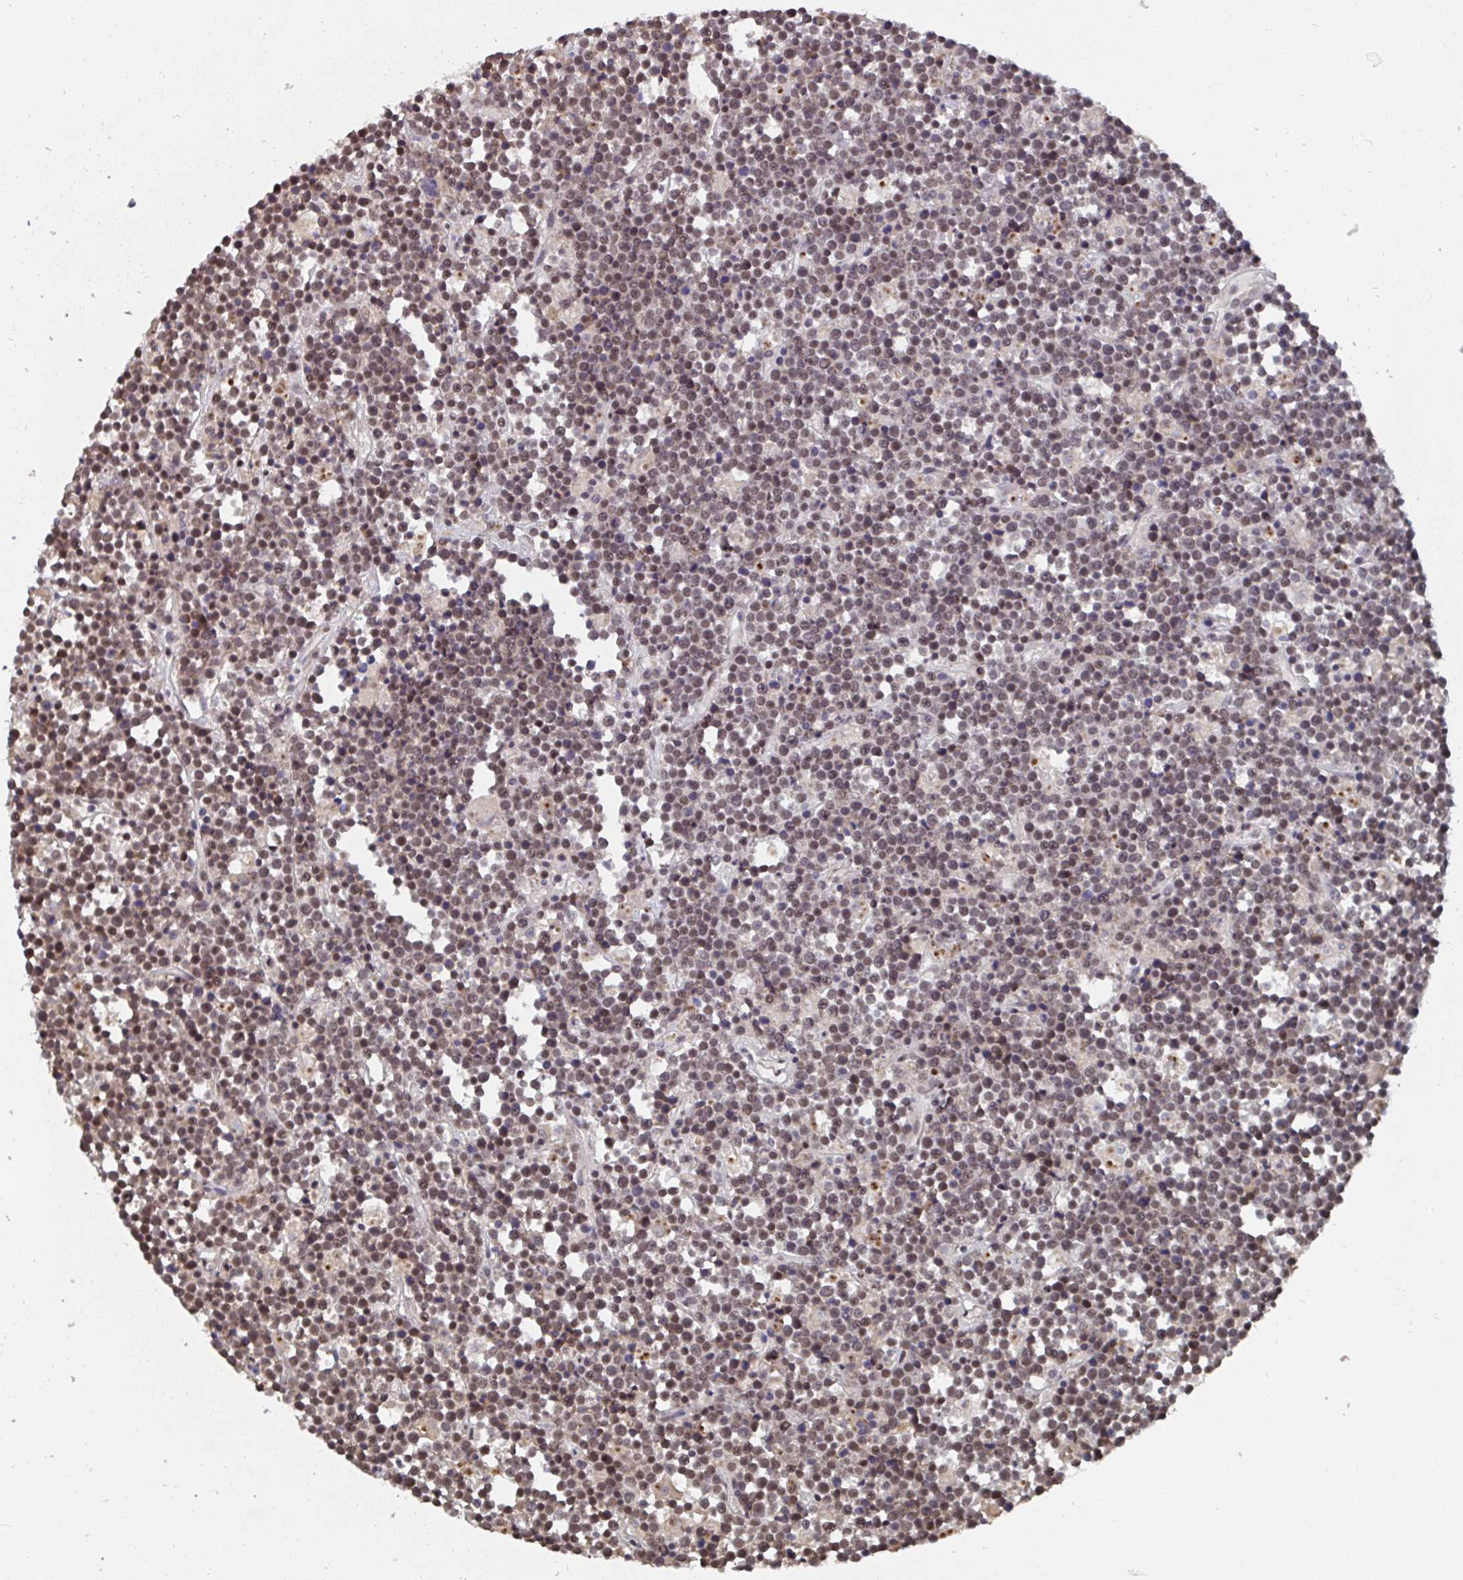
{"staining": {"intensity": "moderate", "quantity": ">75%", "location": "nuclear"}, "tissue": "lymphoma", "cell_type": "Tumor cells", "image_type": "cancer", "snomed": [{"axis": "morphology", "description": "Malignant lymphoma, non-Hodgkin's type, High grade"}, {"axis": "topography", "description": "Ovary"}], "caption": "Immunohistochemical staining of malignant lymphoma, non-Hodgkin's type (high-grade) reveals medium levels of moderate nuclear protein positivity in approximately >75% of tumor cells. (DAB = brown stain, brightfield microscopy at high magnification).", "gene": "JMJD1C", "patient": {"sex": "female", "age": 56}}